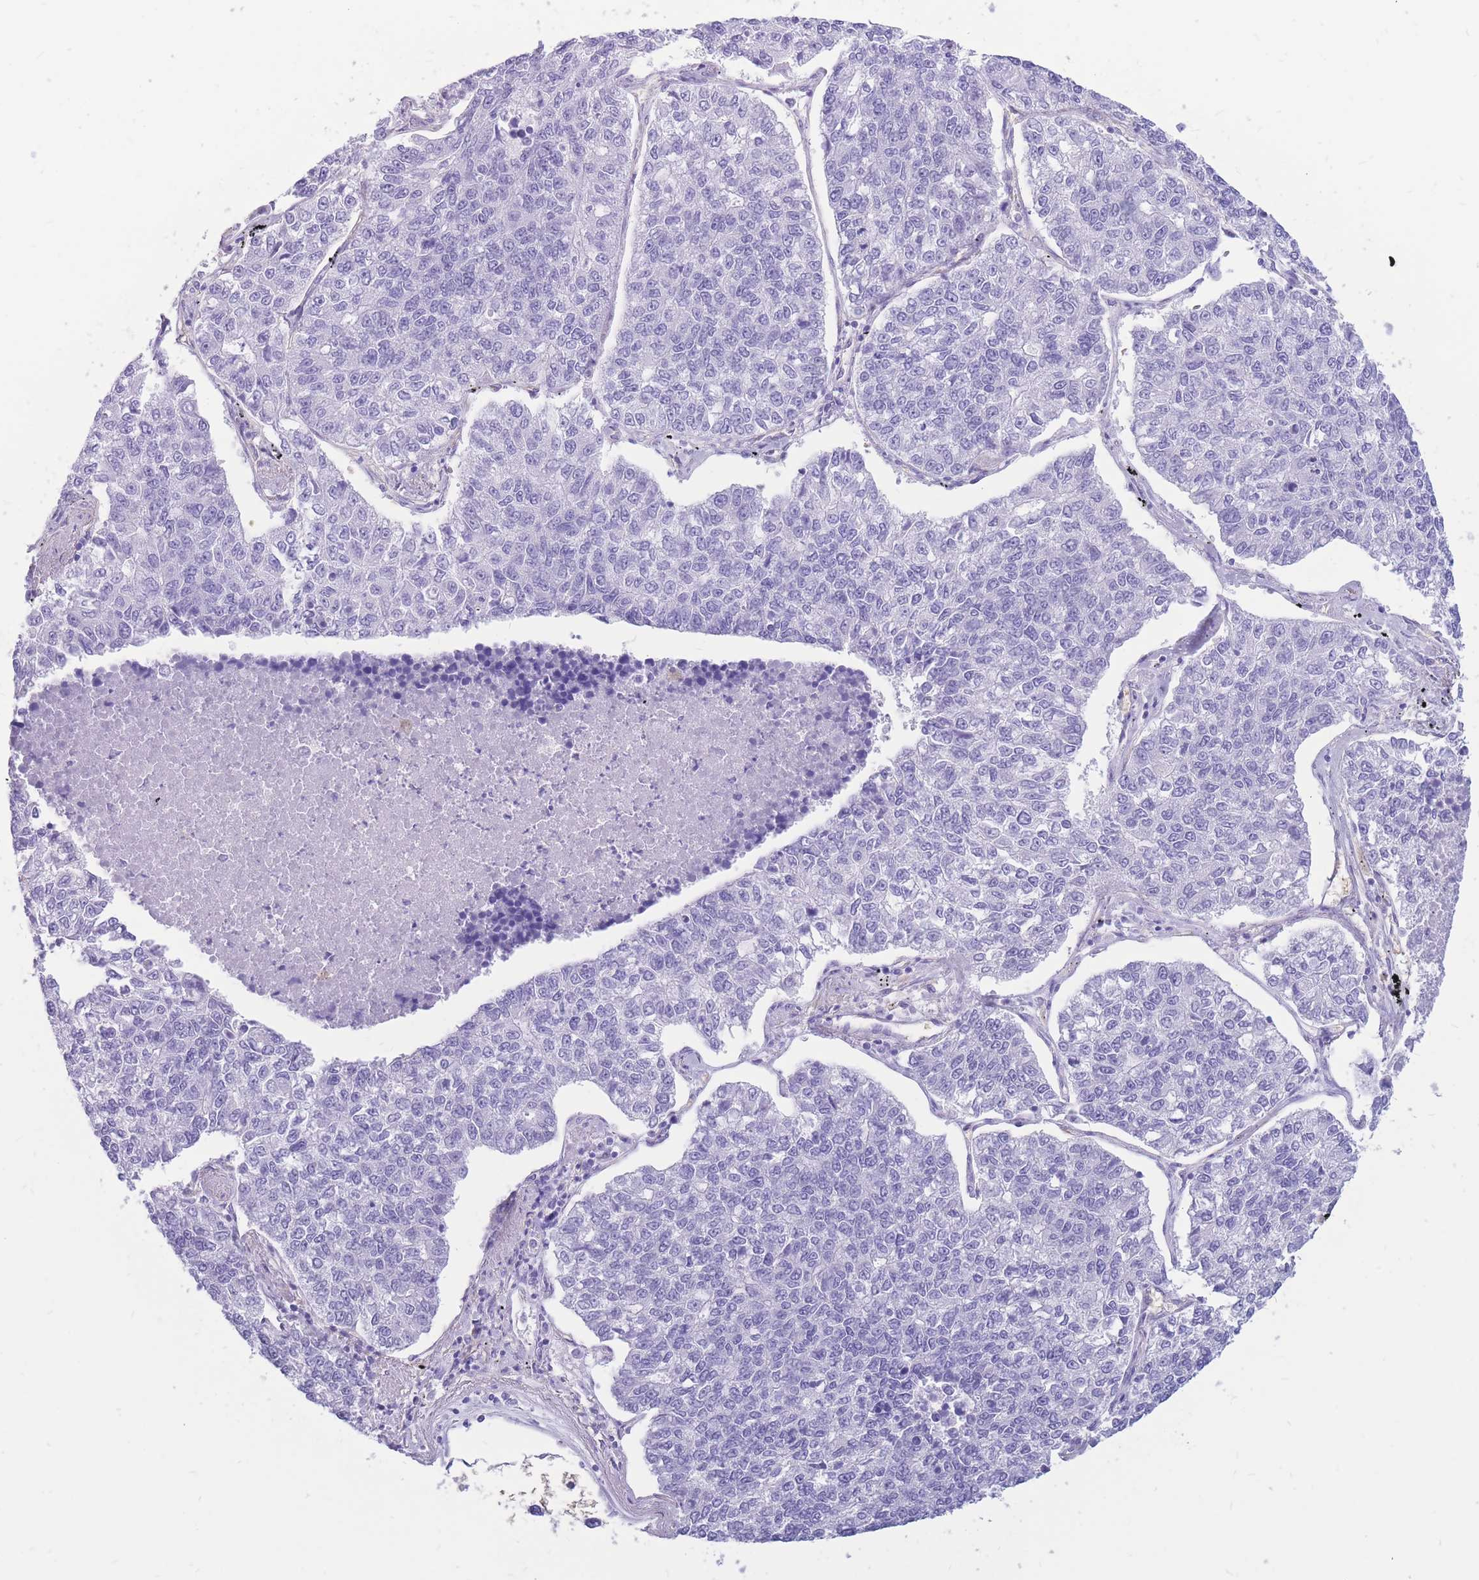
{"staining": {"intensity": "negative", "quantity": "none", "location": "none"}, "tissue": "lung cancer", "cell_type": "Tumor cells", "image_type": "cancer", "snomed": [{"axis": "morphology", "description": "Adenocarcinoma, NOS"}, {"axis": "topography", "description": "Lung"}], "caption": "Human lung cancer stained for a protein using immunohistochemistry (IHC) displays no expression in tumor cells.", "gene": "ADD2", "patient": {"sex": "male", "age": 49}}